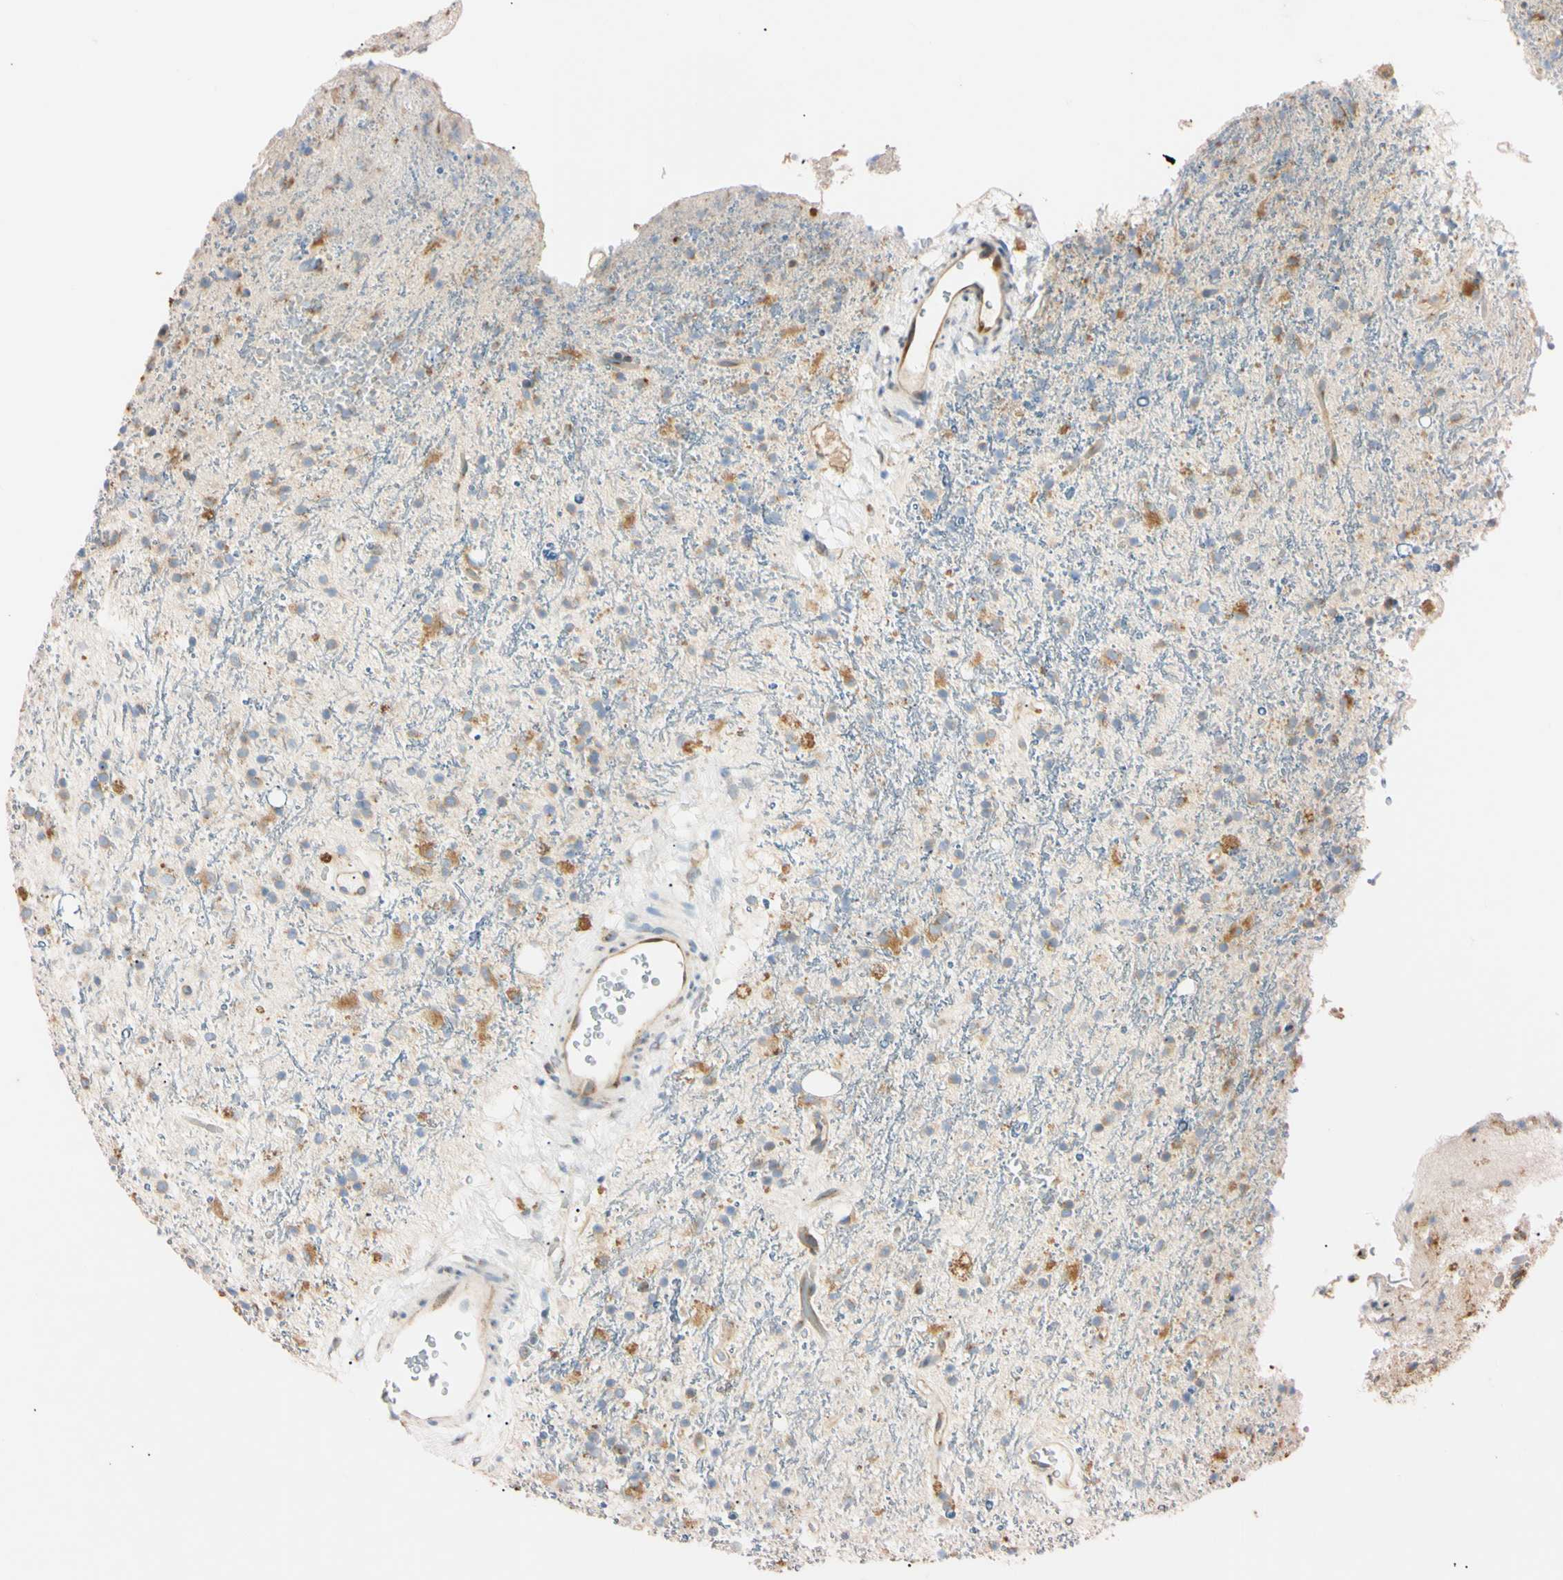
{"staining": {"intensity": "moderate", "quantity": "<25%", "location": "cytoplasmic/membranous"}, "tissue": "glioma", "cell_type": "Tumor cells", "image_type": "cancer", "snomed": [{"axis": "morphology", "description": "Glioma, malignant, High grade"}, {"axis": "topography", "description": "Brain"}], "caption": "High-power microscopy captured an immunohistochemistry (IHC) photomicrograph of malignant high-grade glioma, revealing moderate cytoplasmic/membranous positivity in approximately <25% of tumor cells. (IHC, brightfield microscopy, high magnification).", "gene": "IER3IP1", "patient": {"sex": "male", "age": 47}}